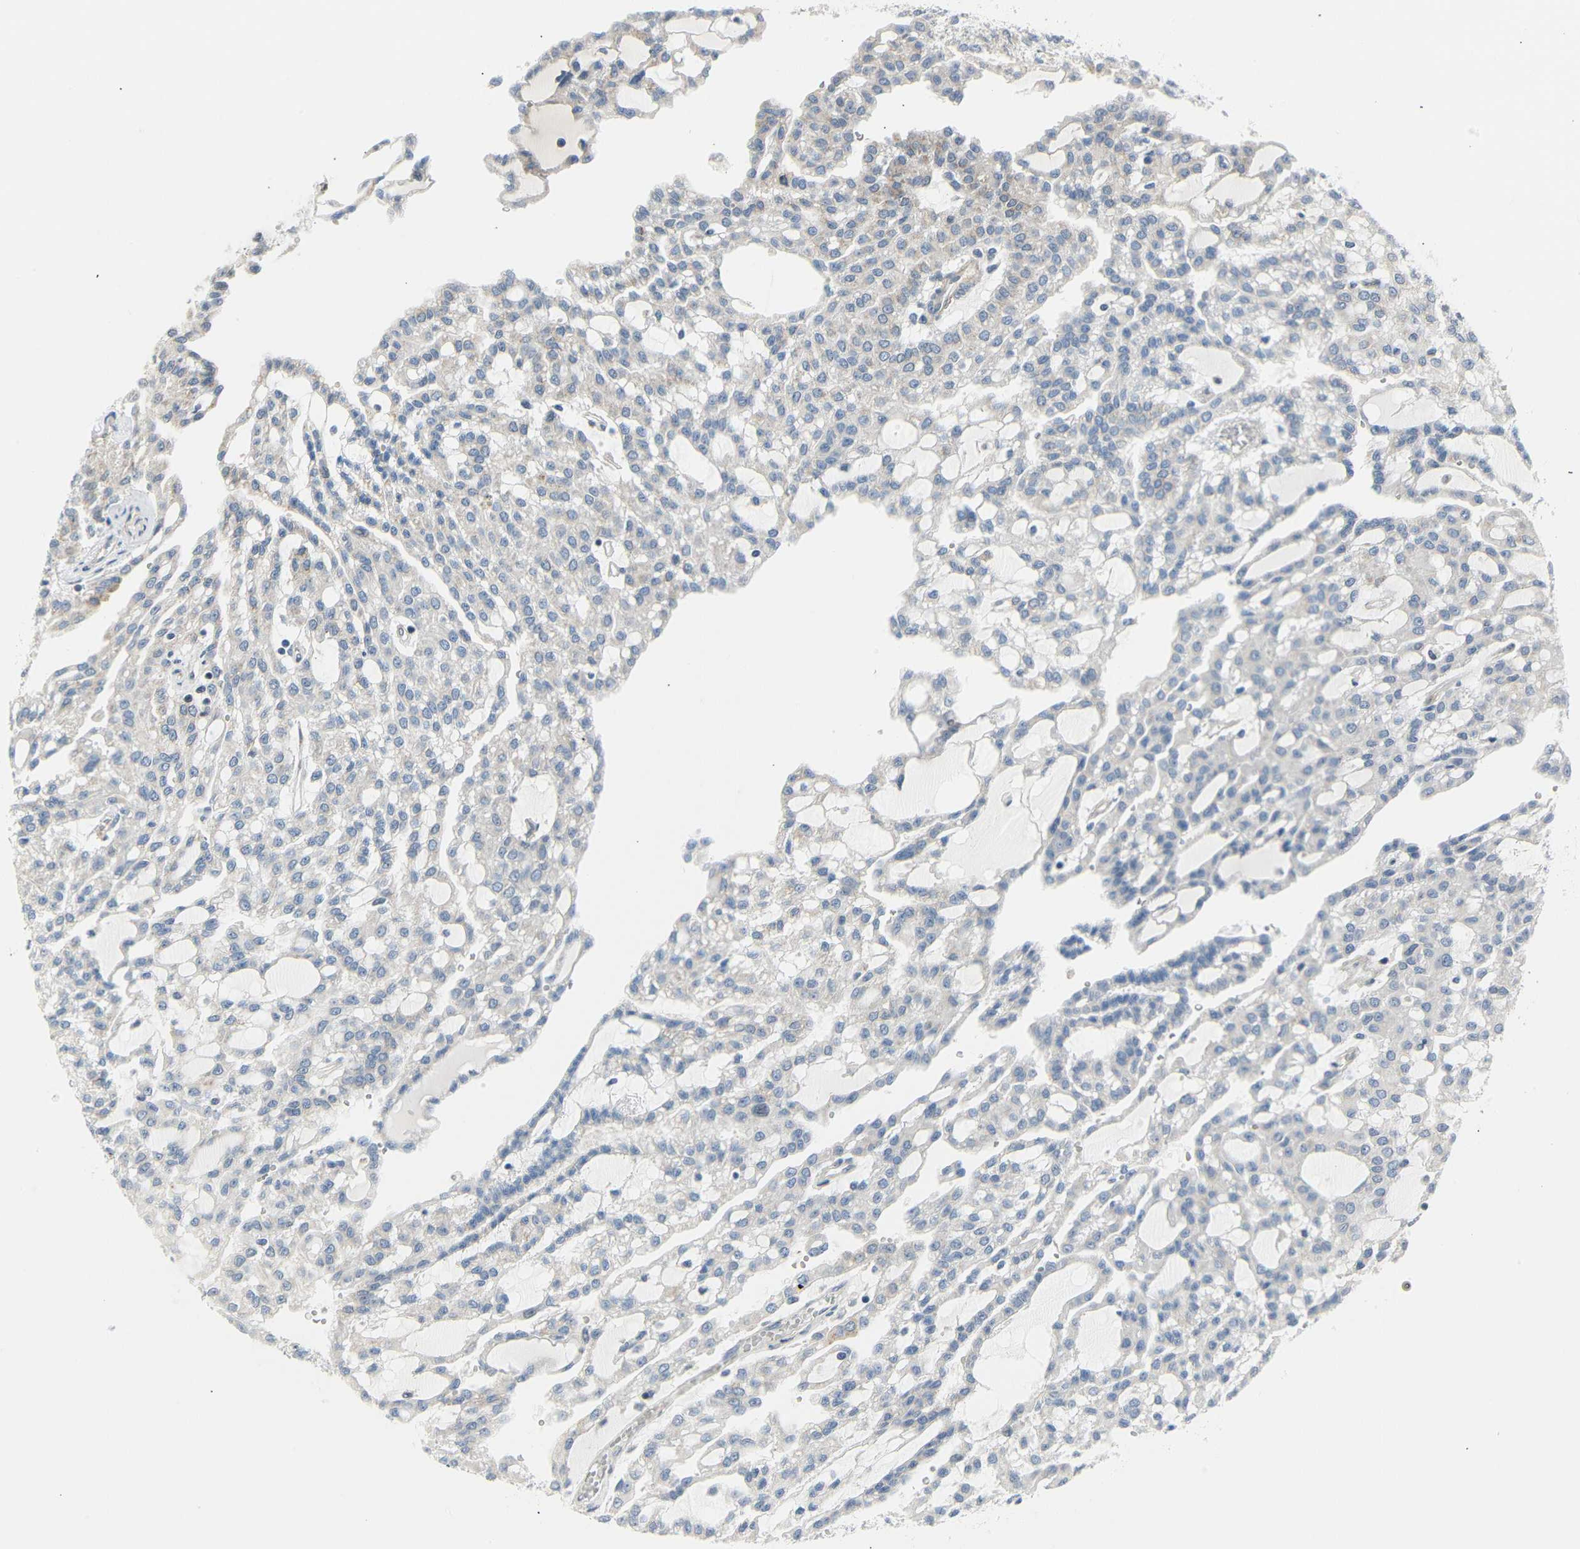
{"staining": {"intensity": "negative", "quantity": "none", "location": "none"}, "tissue": "renal cancer", "cell_type": "Tumor cells", "image_type": "cancer", "snomed": [{"axis": "morphology", "description": "Adenocarcinoma, NOS"}, {"axis": "topography", "description": "Kidney"}], "caption": "The micrograph demonstrates no staining of tumor cells in renal cancer (adenocarcinoma).", "gene": "IMPG2", "patient": {"sex": "male", "age": 63}}